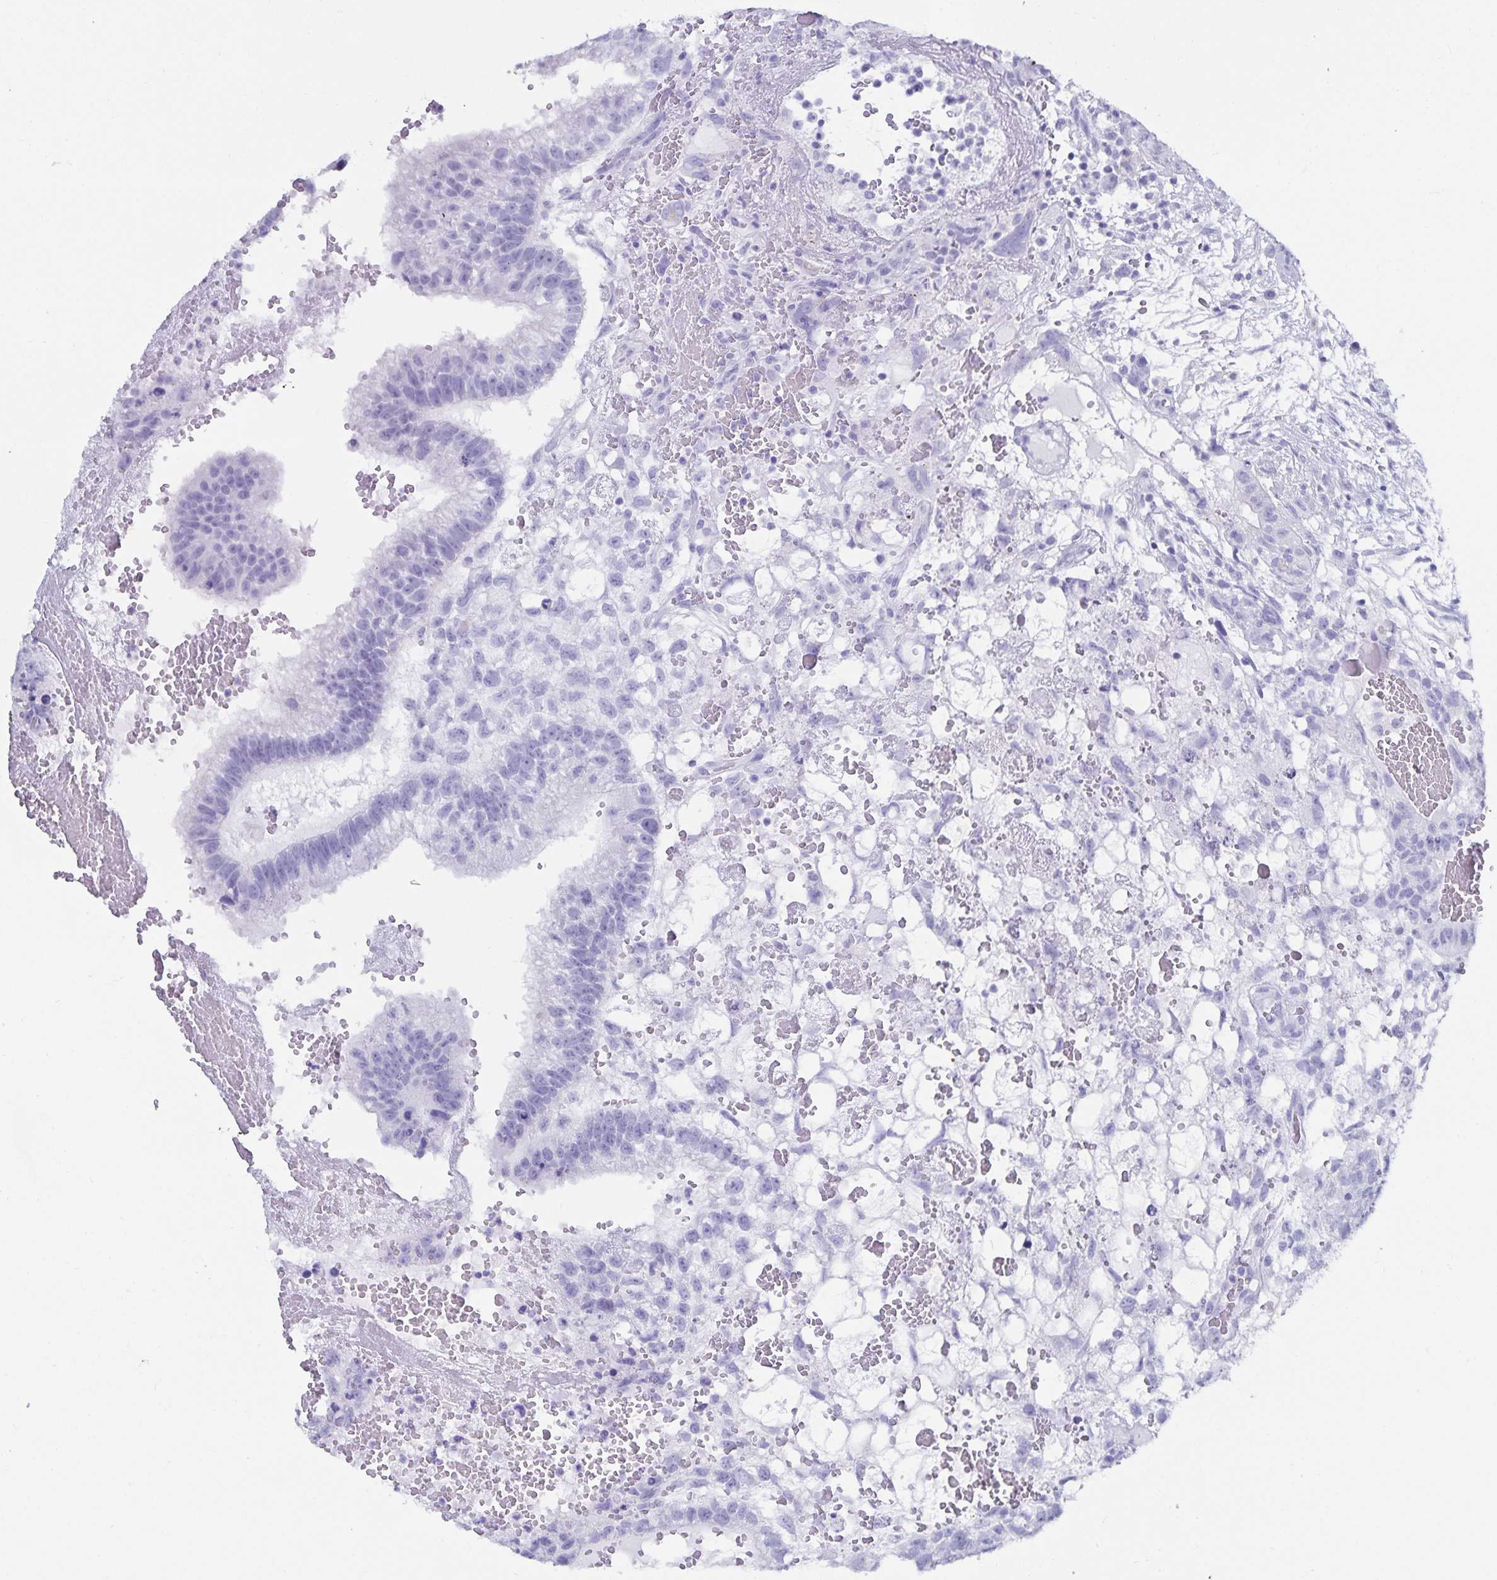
{"staining": {"intensity": "negative", "quantity": "none", "location": "none"}, "tissue": "testis cancer", "cell_type": "Tumor cells", "image_type": "cancer", "snomed": [{"axis": "morphology", "description": "Normal tissue, NOS"}, {"axis": "morphology", "description": "Carcinoma, Embryonal, NOS"}, {"axis": "topography", "description": "Testis"}], "caption": "Testis cancer was stained to show a protein in brown. There is no significant positivity in tumor cells.", "gene": "C19orf73", "patient": {"sex": "male", "age": 32}}